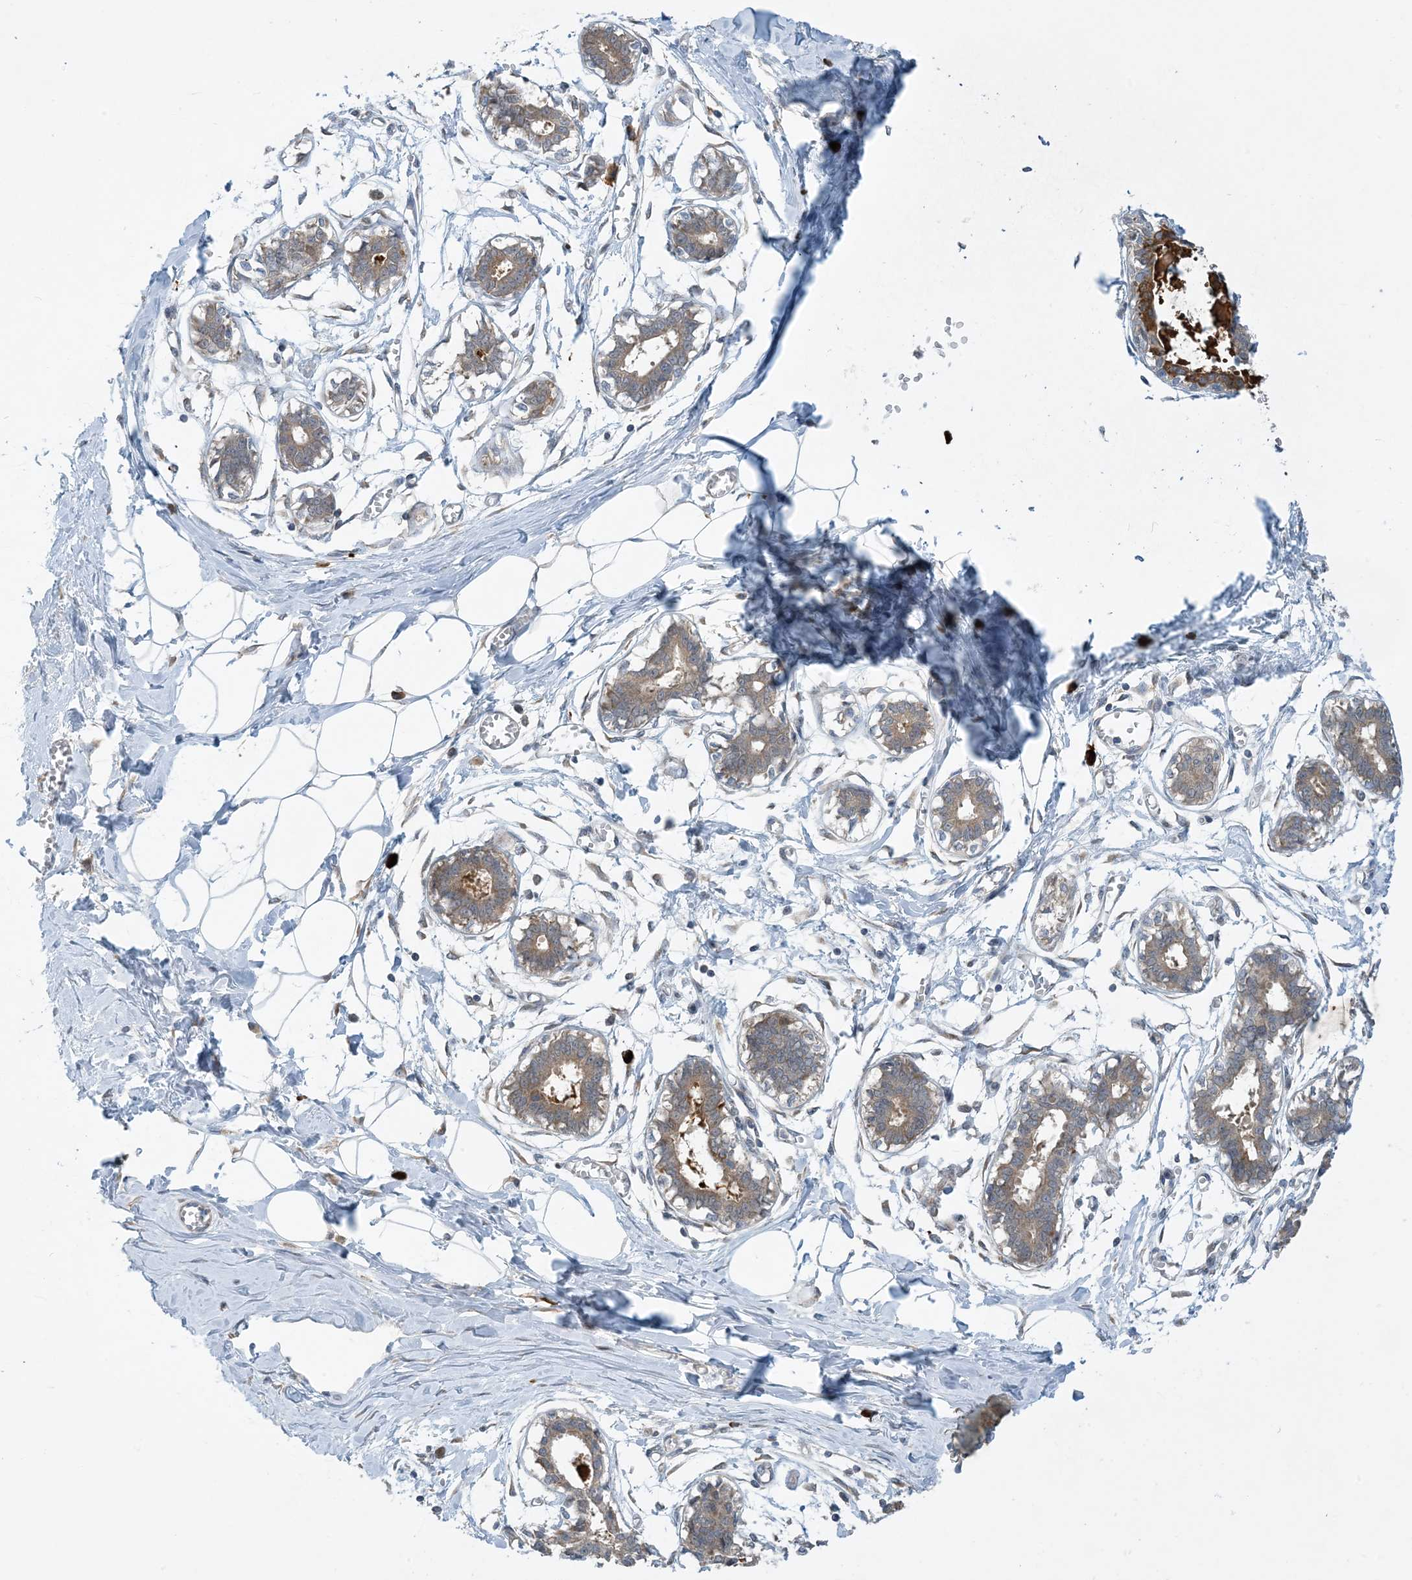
{"staining": {"intensity": "negative", "quantity": "none", "location": "none"}, "tissue": "breast", "cell_type": "Adipocytes", "image_type": "normal", "snomed": [{"axis": "morphology", "description": "Normal tissue, NOS"}, {"axis": "topography", "description": "Breast"}], "caption": "This is a image of IHC staining of unremarkable breast, which shows no positivity in adipocytes. (Stains: DAB (3,3'-diaminobenzidine) immunohistochemistry (IHC) with hematoxylin counter stain, Microscopy: brightfield microscopy at high magnification).", "gene": "PHOSPHO2", "patient": {"sex": "female", "age": 27}}